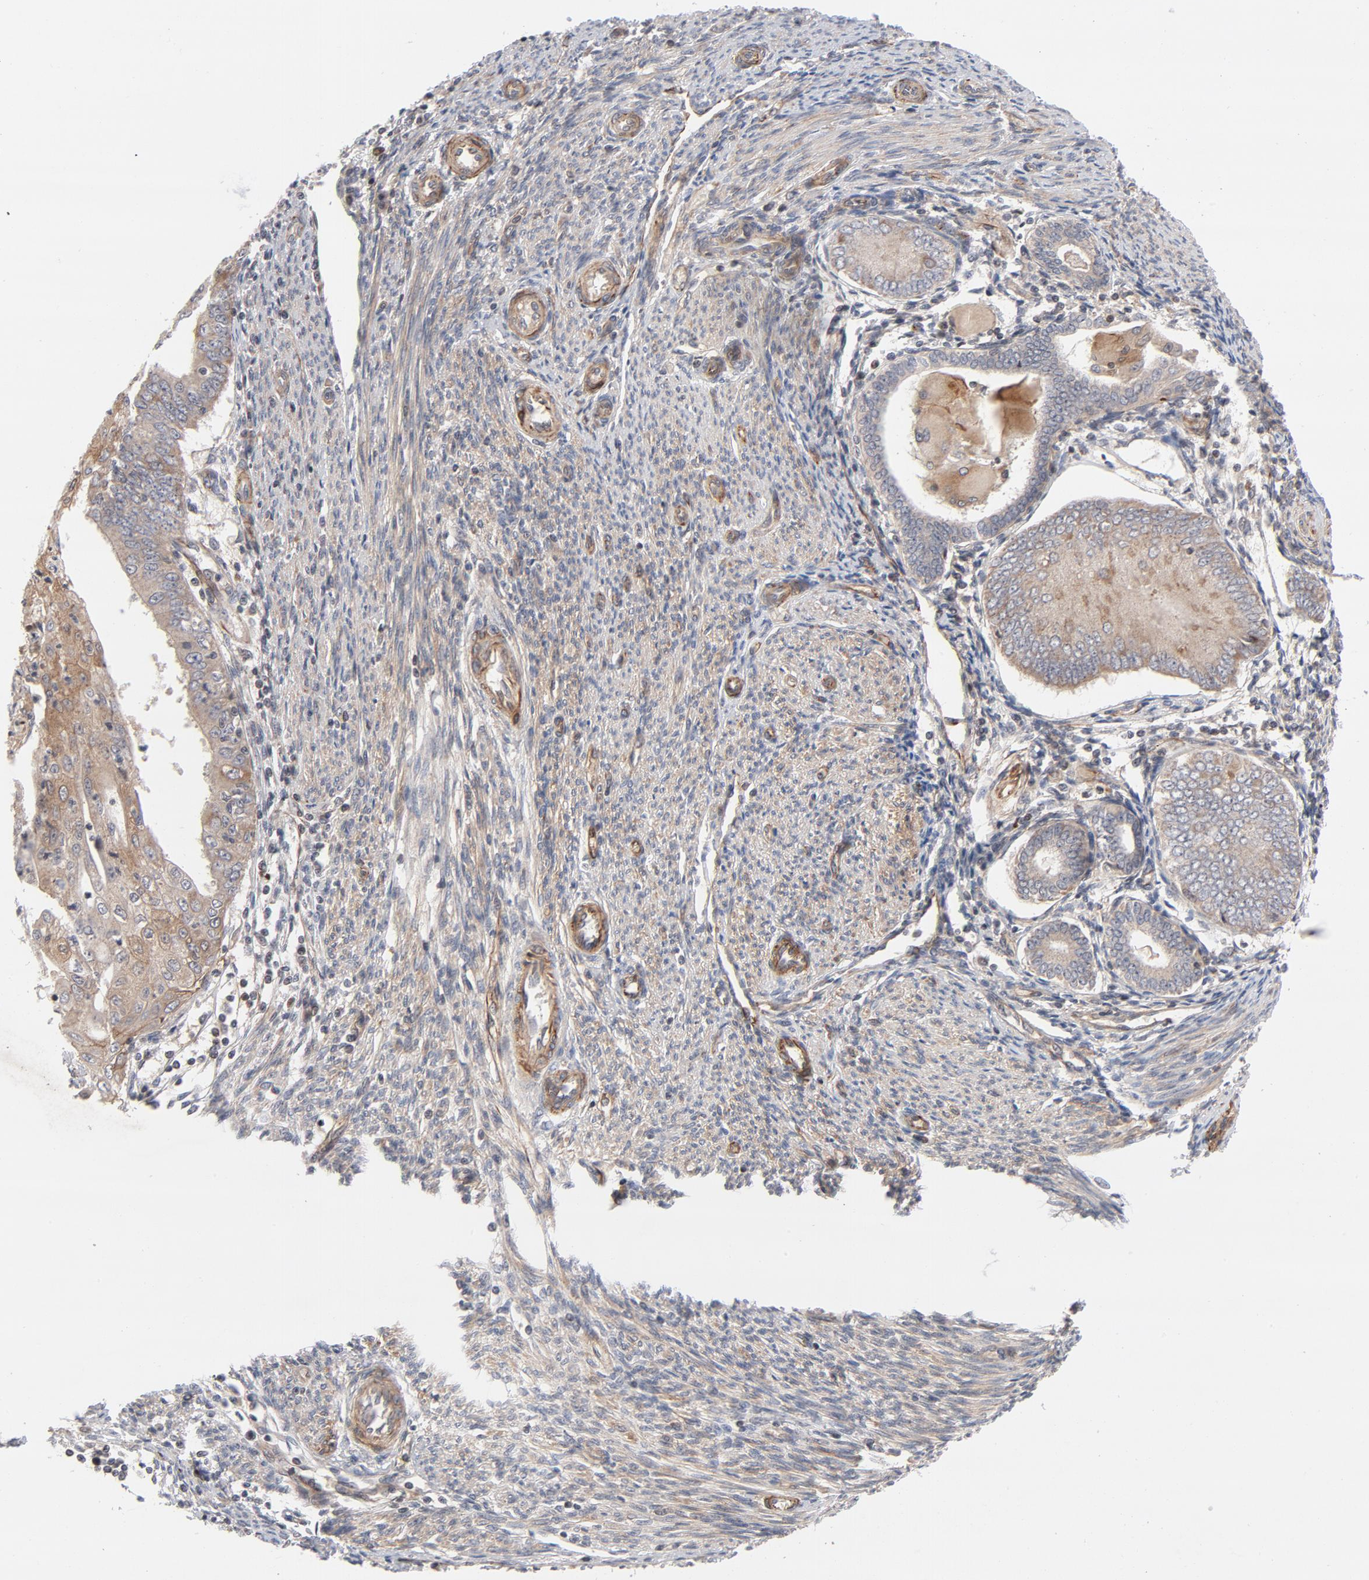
{"staining": {"intensity": "weak", "quantity": ">75%", "location": "cytoplasmic/membranous"}, "tissue": "endometrial cancer", "cell_type": "Tumor cells", "image_type": "cancer", "snomed": [{"axis": "morphology", "description": "Adenocarcinoma, NOS"}, {"axis": "topography", "description": "Endometrium"}], "caption": "A brown stain labels weak cytoplasmic/membranous staining of a protein in human endometrial cancer tumor cells.", "gene": "DNAAF2", "patient": {"sex": "female", "age": 79}}